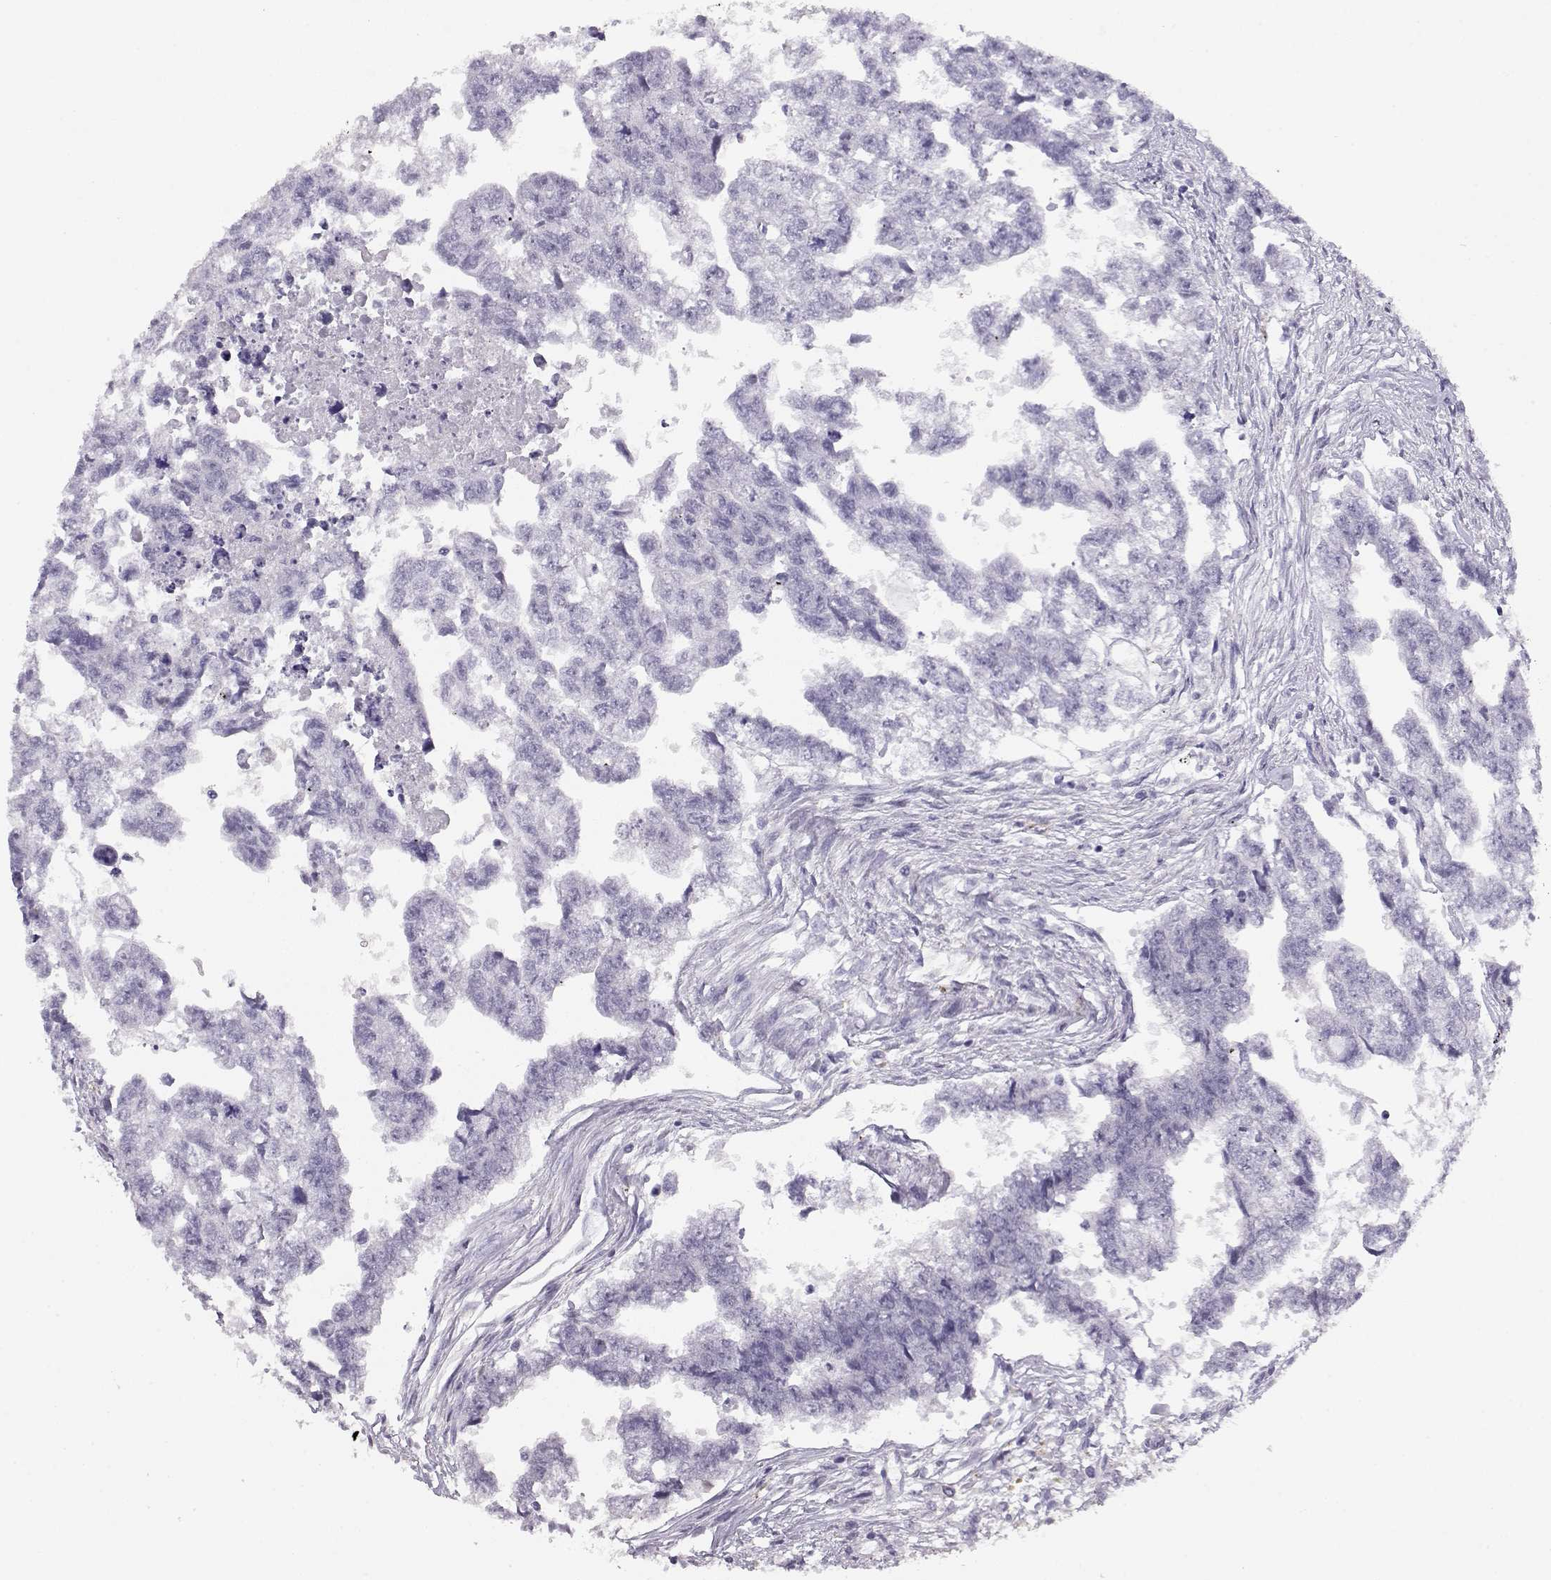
{"staining": {"intensity": "negative", "quantity": "none", "location": "none"}, "tissue": "testis cancer", "cell_type": "Tumor cells", "image_type": "cancer", "snomed": [{"axis": "morphology", "description": "Carcinoma, Embryonal, NOS"}, {"axis": "morphology", "description": "Teratoma, malignant, NOS"}, {"axis": "topography", "description": "Testis"}], "caption": "Immunohistochemistry micrograph of neoplastic tissue: human testis cancer (embryonal carcinoma) stained with DAB (3,3'-diaminobenzidine) exhibits no significant protein staining in tumor cells.", "gene": "NUTM1", "patient": {"sex": "male", "age": 44}}